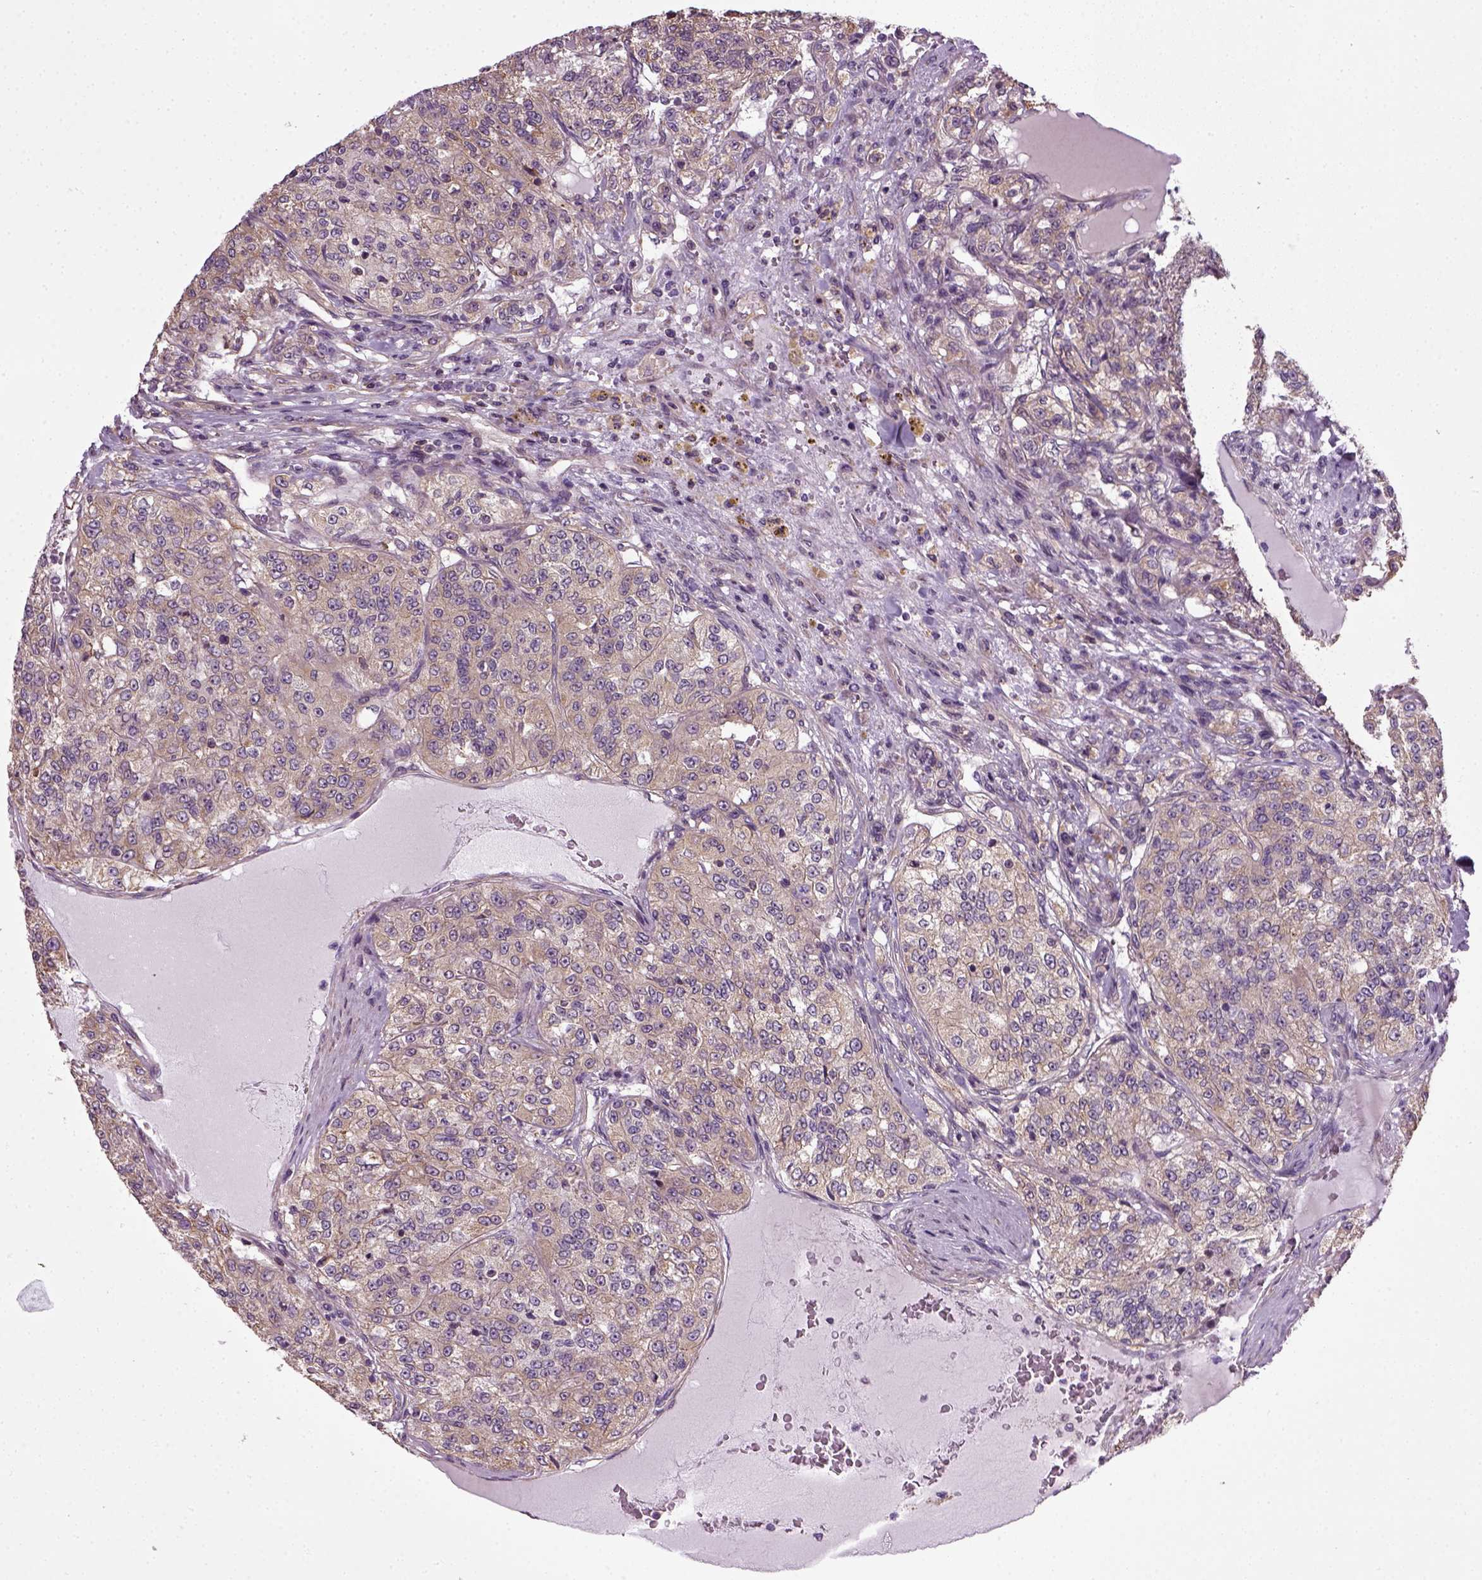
{"staining": {"intensity": "negative", "quantity": "none", "location": "none"}, "tissue": "renal cancer", "cell_type": "Tumor cells", "image_type": "cancer", "snomed": [{"axis": "morphology", "description": "Adenocarcinoma, NOS"}, {"axis": "topography", "description": "Kidney"}], "caption": "IHC image of neoplastic tissue: human renal adenocarcinoma stained with DAB (3,3'-diaminobenzidine) displays no significant protein expression in tumor cells. (Stains: DAB (3,3'-diaminobenzidine) immunohistochemistry with hematoxylin counter stain, Microscopy: brightfield microscopy at high magnification).", "gene": "TPRG1", "patient": {"sex": "female", "age": 63}}